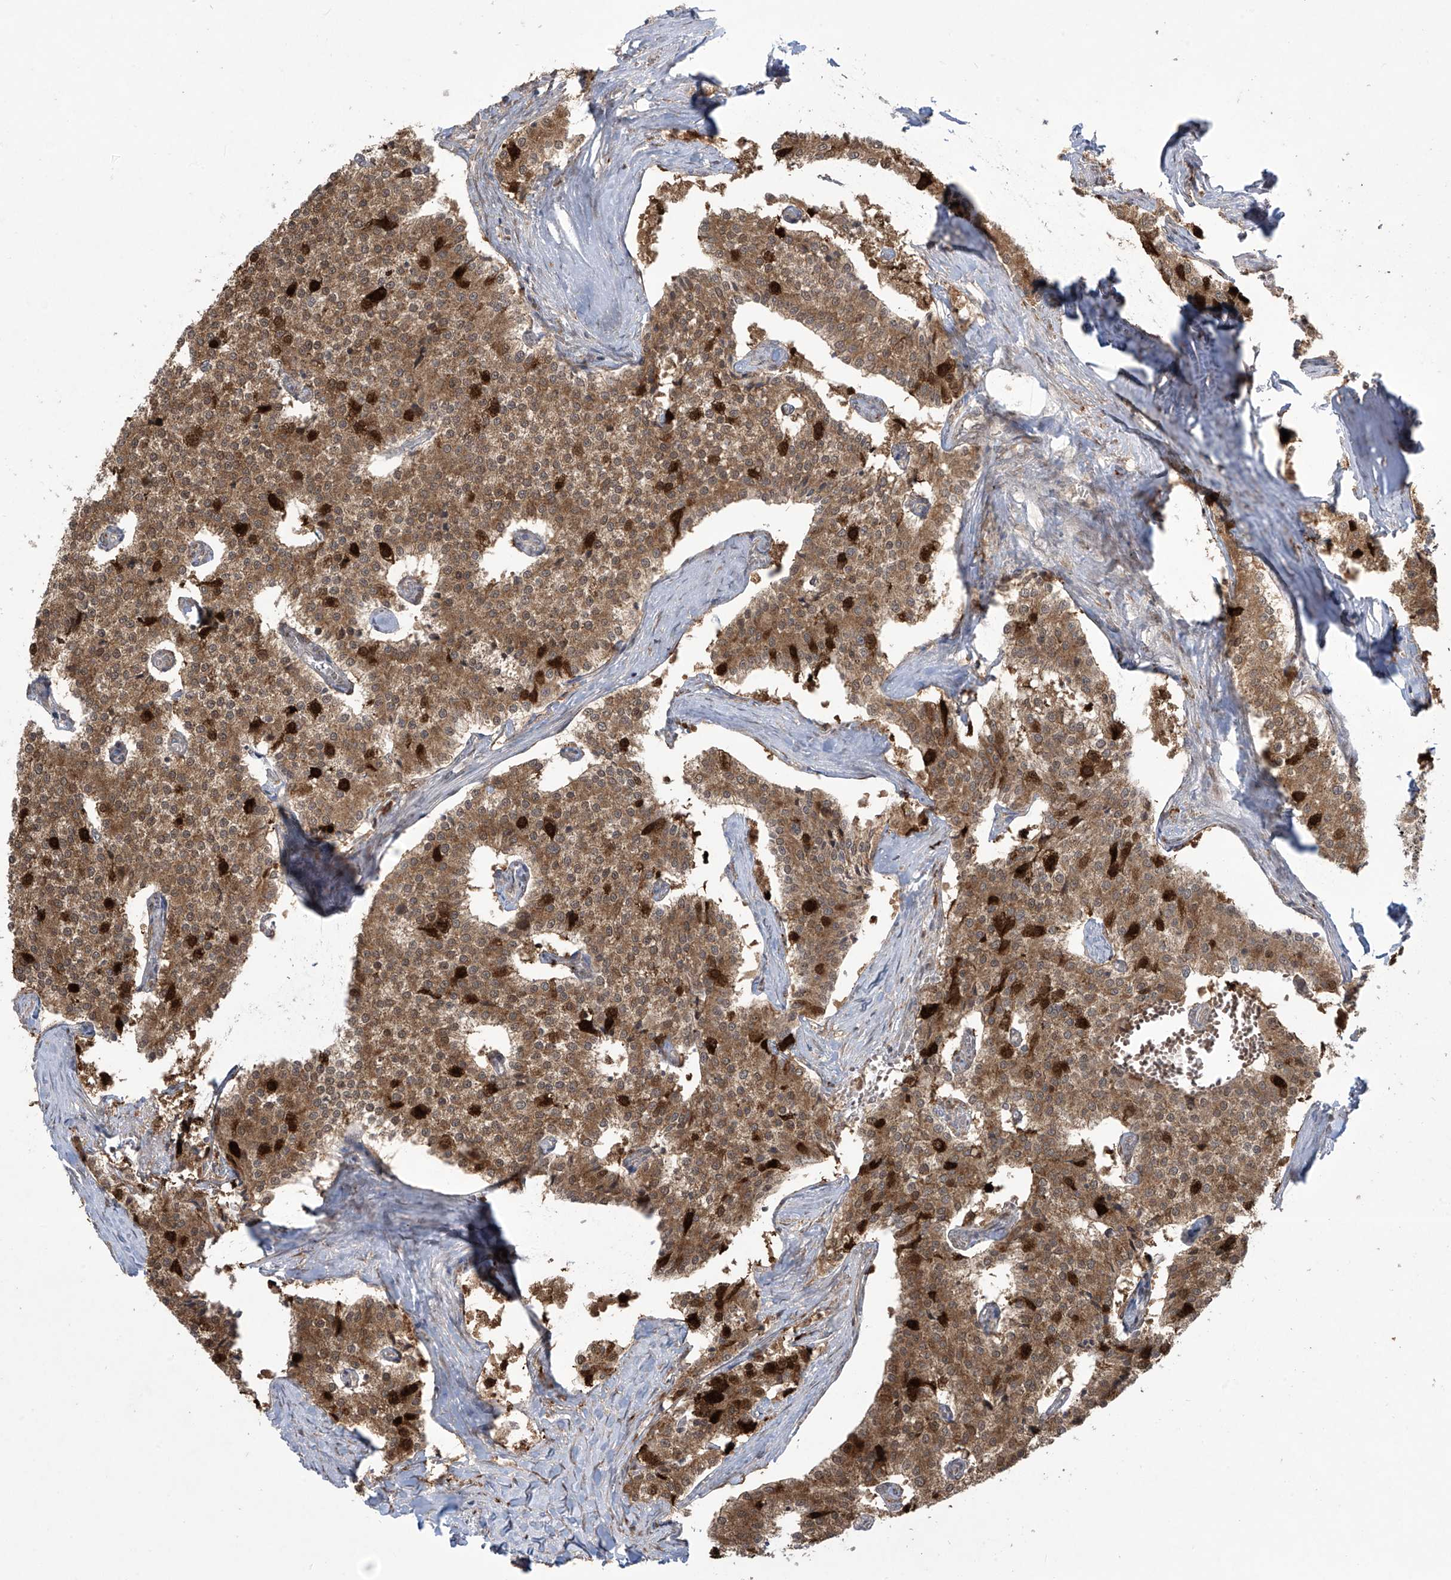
{"staining": {"intensity": "moderate", "quantity": ">75%", "location": "cytoplasmic/membranous"}, "tissue": "carcinoid", "cell_type": "Tumor cells", "image_type": "cancer", "snomed": [{"axis": "morphology", "description": "Carcinoid, malignant, NOS"}, {"axis": "topography", "description": "Colon"}], "caption": "The immunohistochemical stain highlights moderate cytoplasmic/membranous positivity in tumor cells of malignant carcinoid tissue.", "gene": "PPAT", "patient": {"sex": "female", "age": 52}}